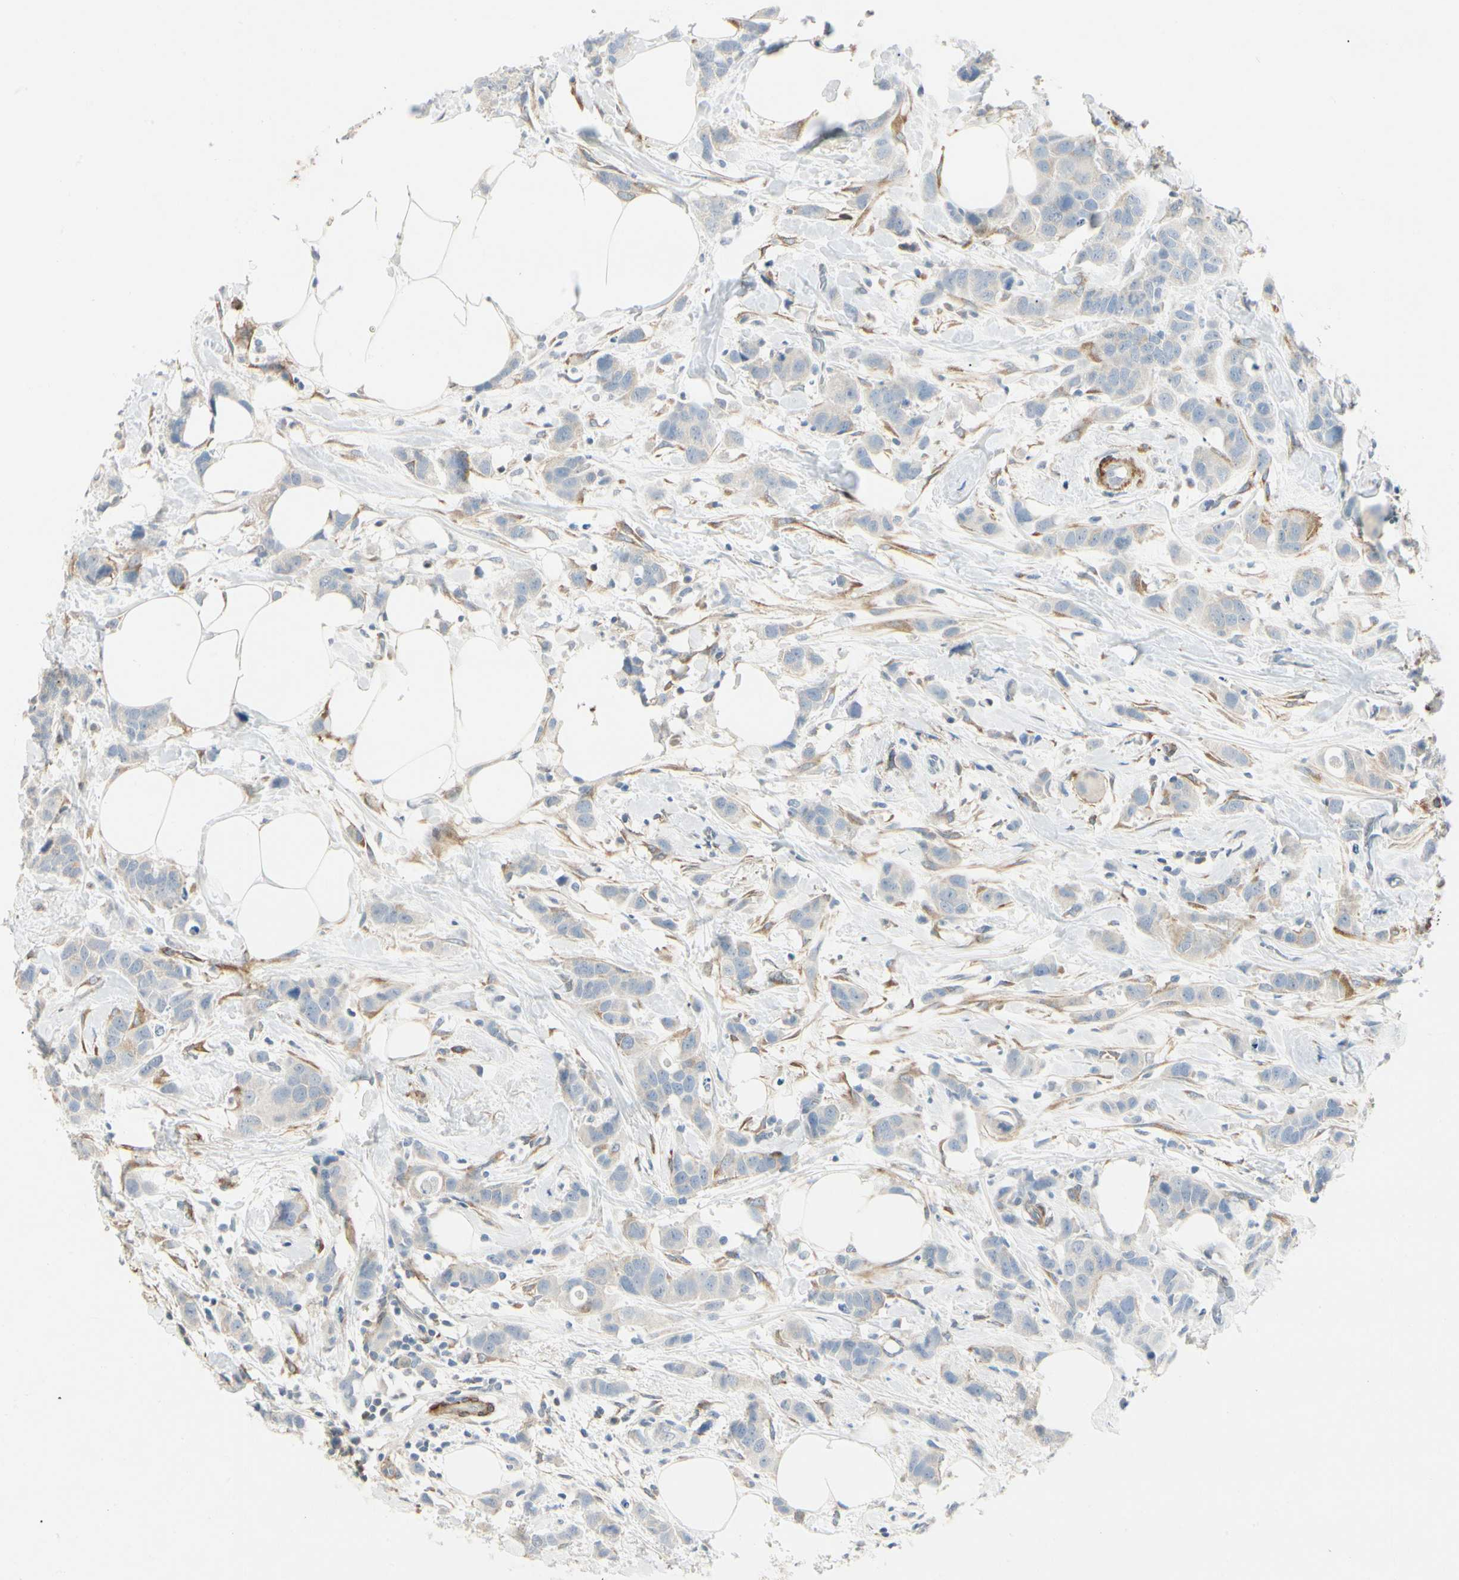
{"staining": {"intensity": "negative", "quantity": "none", "location": "none"}, "tissue": "breast cancer", "cell_type": "Tumor cells", "image_type": "cancer", "snomed": [{"axis": "morphology", "description": "Normal tissue, NOS"}, {"axis": "morphology", "description": "Duct carcinoma"}, {"axis": "topography", "description": "Breast"}], "caption": "A high-resolution photomicrograph shows IHC staining of breast infiltrating ductal carcinoma, which displays no significant staining in tumor cells.", "gene": "AMPH", "patient": {"sex": "female", "age": 50}}